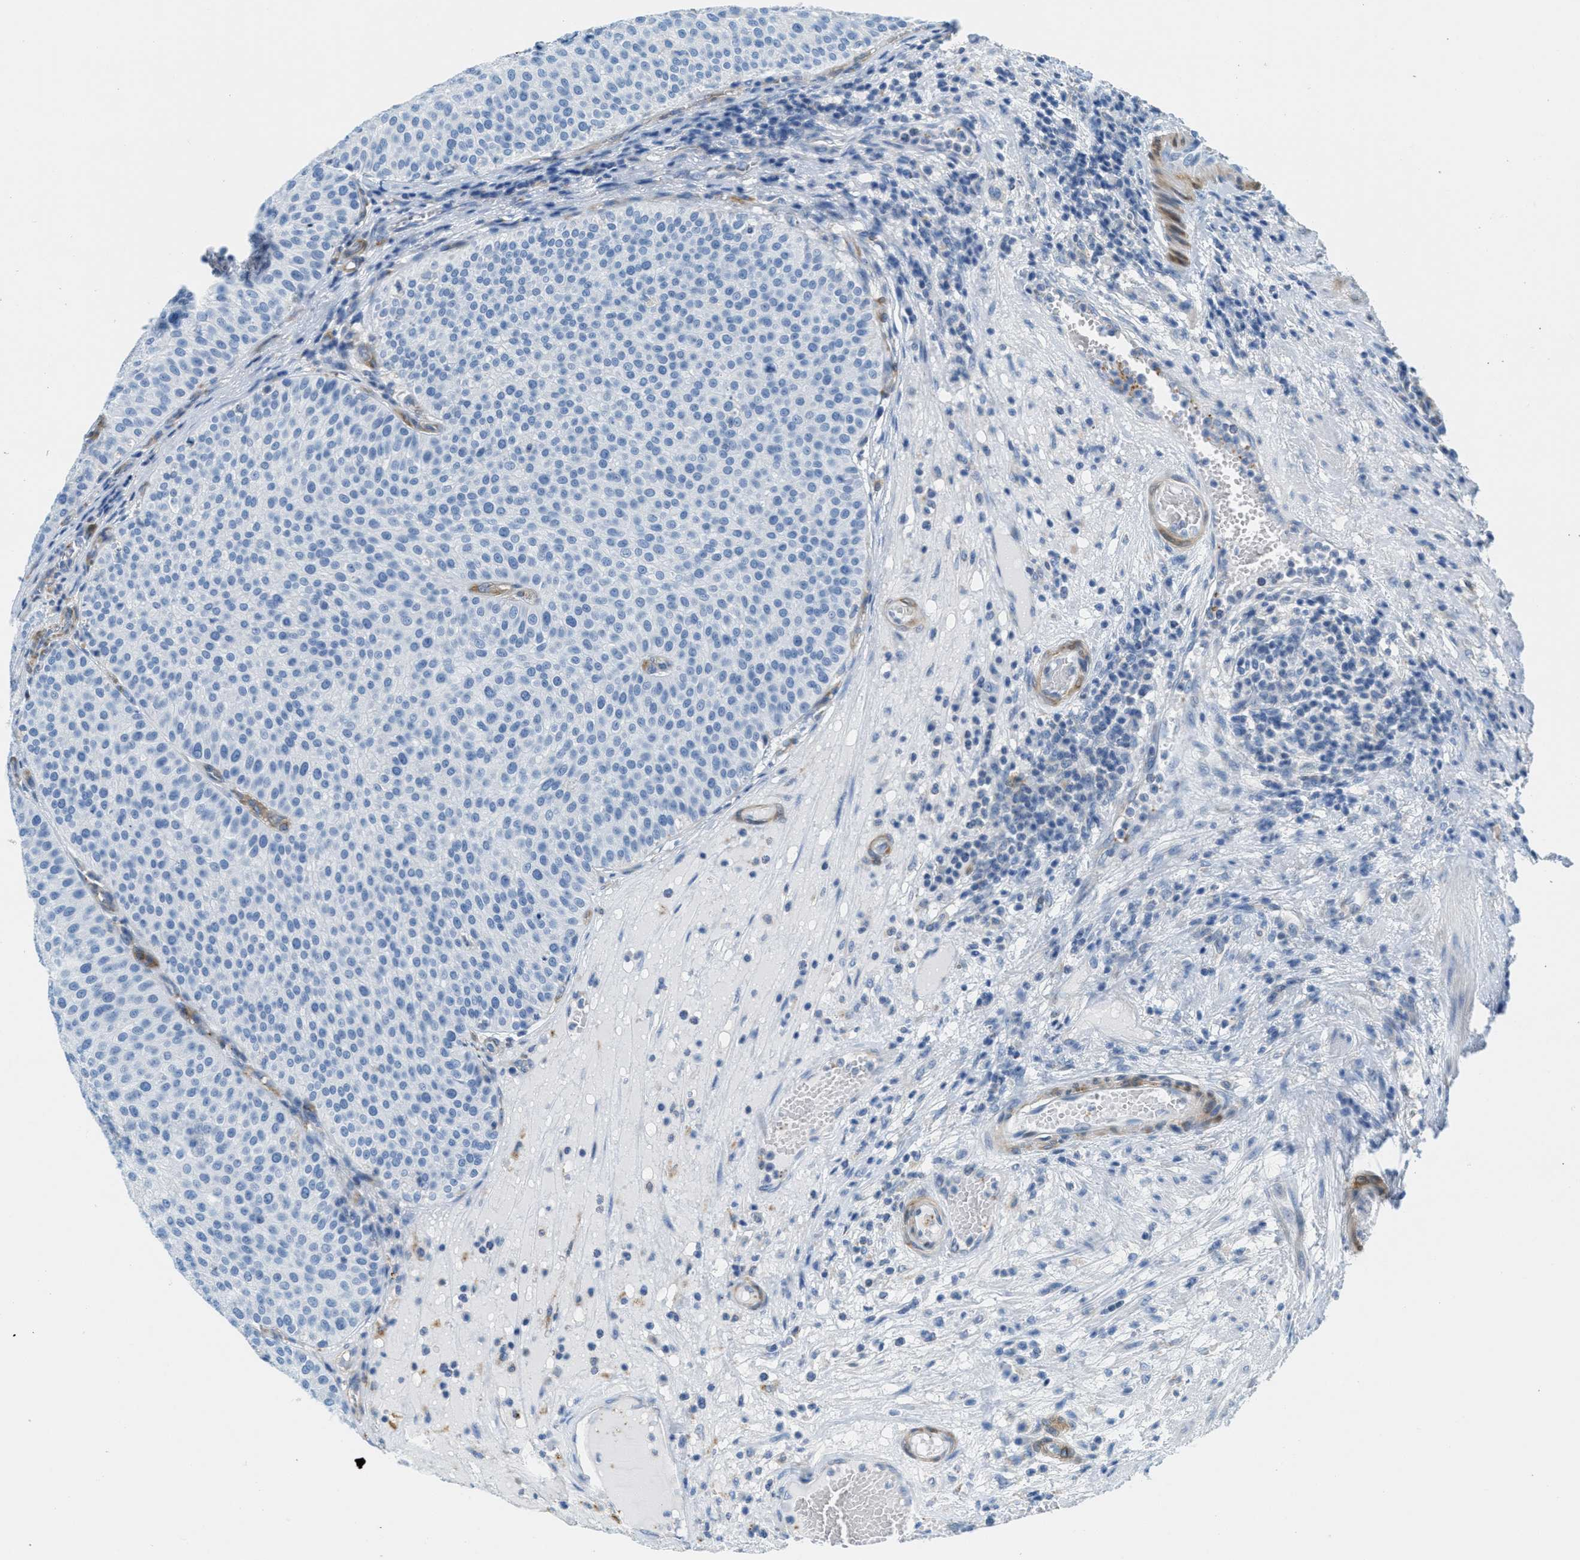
{"staining": {"intensity": "negative", "quantity": "none", "location": "none"}, "tissue": "urothelial cancer", "cell_type": "Tumor cells", "image_type": "cancer", "snomed": [{"axis": "morphology", "description": "Urothelial carcinoma, Low grade"}, {"axis": "topography", "description": "Smooth muscle"}, {"axis": "topography", "description": "Urinary bladder"}], "caption": "Tumor cells show no significant protein expression in low-grade urothelial carcinoma.", "gene": "MAPRE2", "patient": {"sex": "male", "age": 60}}